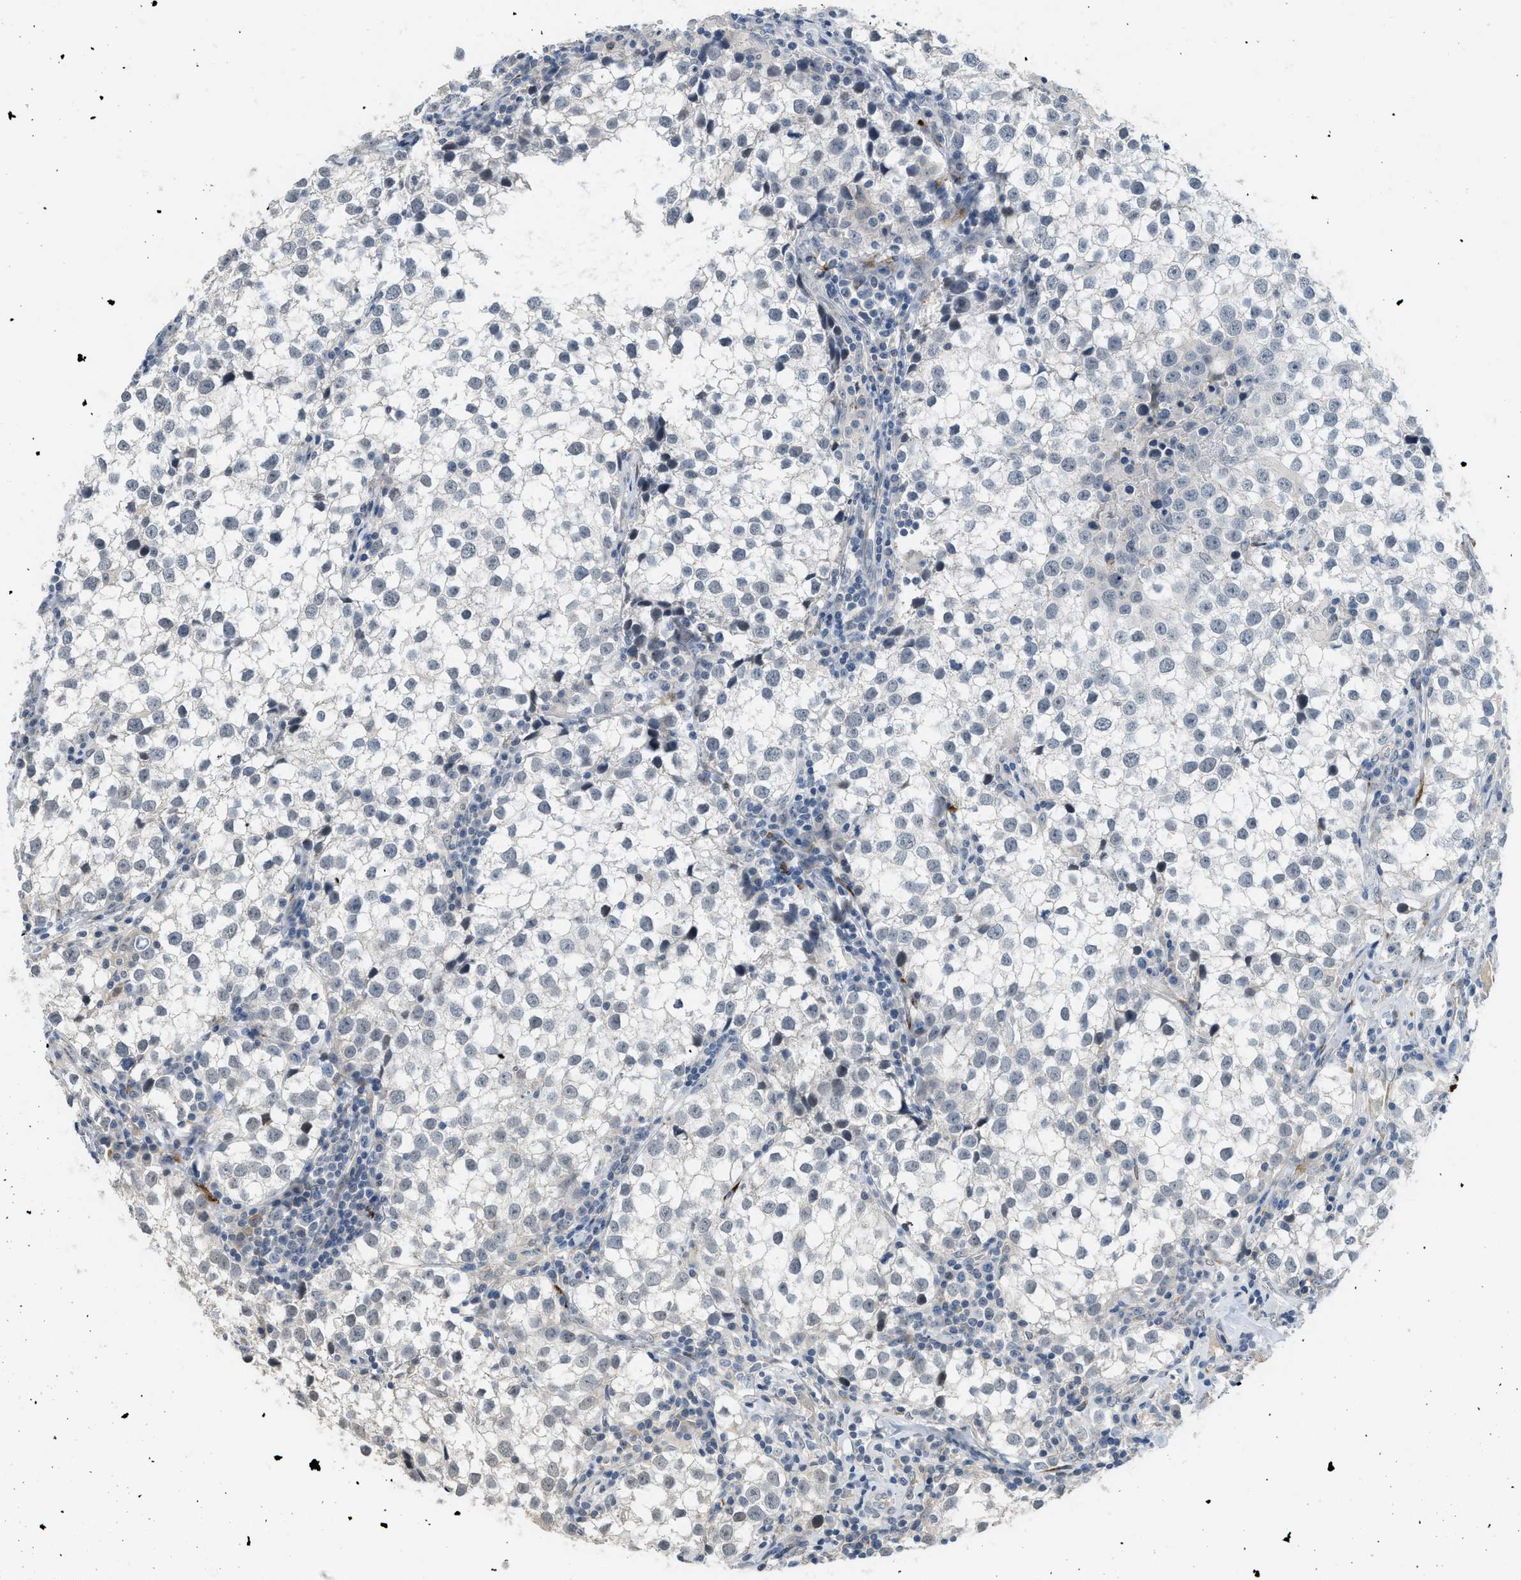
{"staining": {"intensity": "negative", "quantity": "none", "location": "none"}, "tissue": "testis cancer", "cell_type": "Tumor cells", "image_type": "cancer", "snomed": [{"axis": "morphology", "description": "Seminoma, NOS"}, {"axis": "morphology", "description": "Carcinoma, Embryonal, NOS"}, {"axis": "topography", "description": "Testis"}], "caption": "Immunohistochemical staining of testis cancer exhibits no significant positivity in tumor cells.", "gene": "TMEM154", "patient": {"sex": "male", "age": 36}}